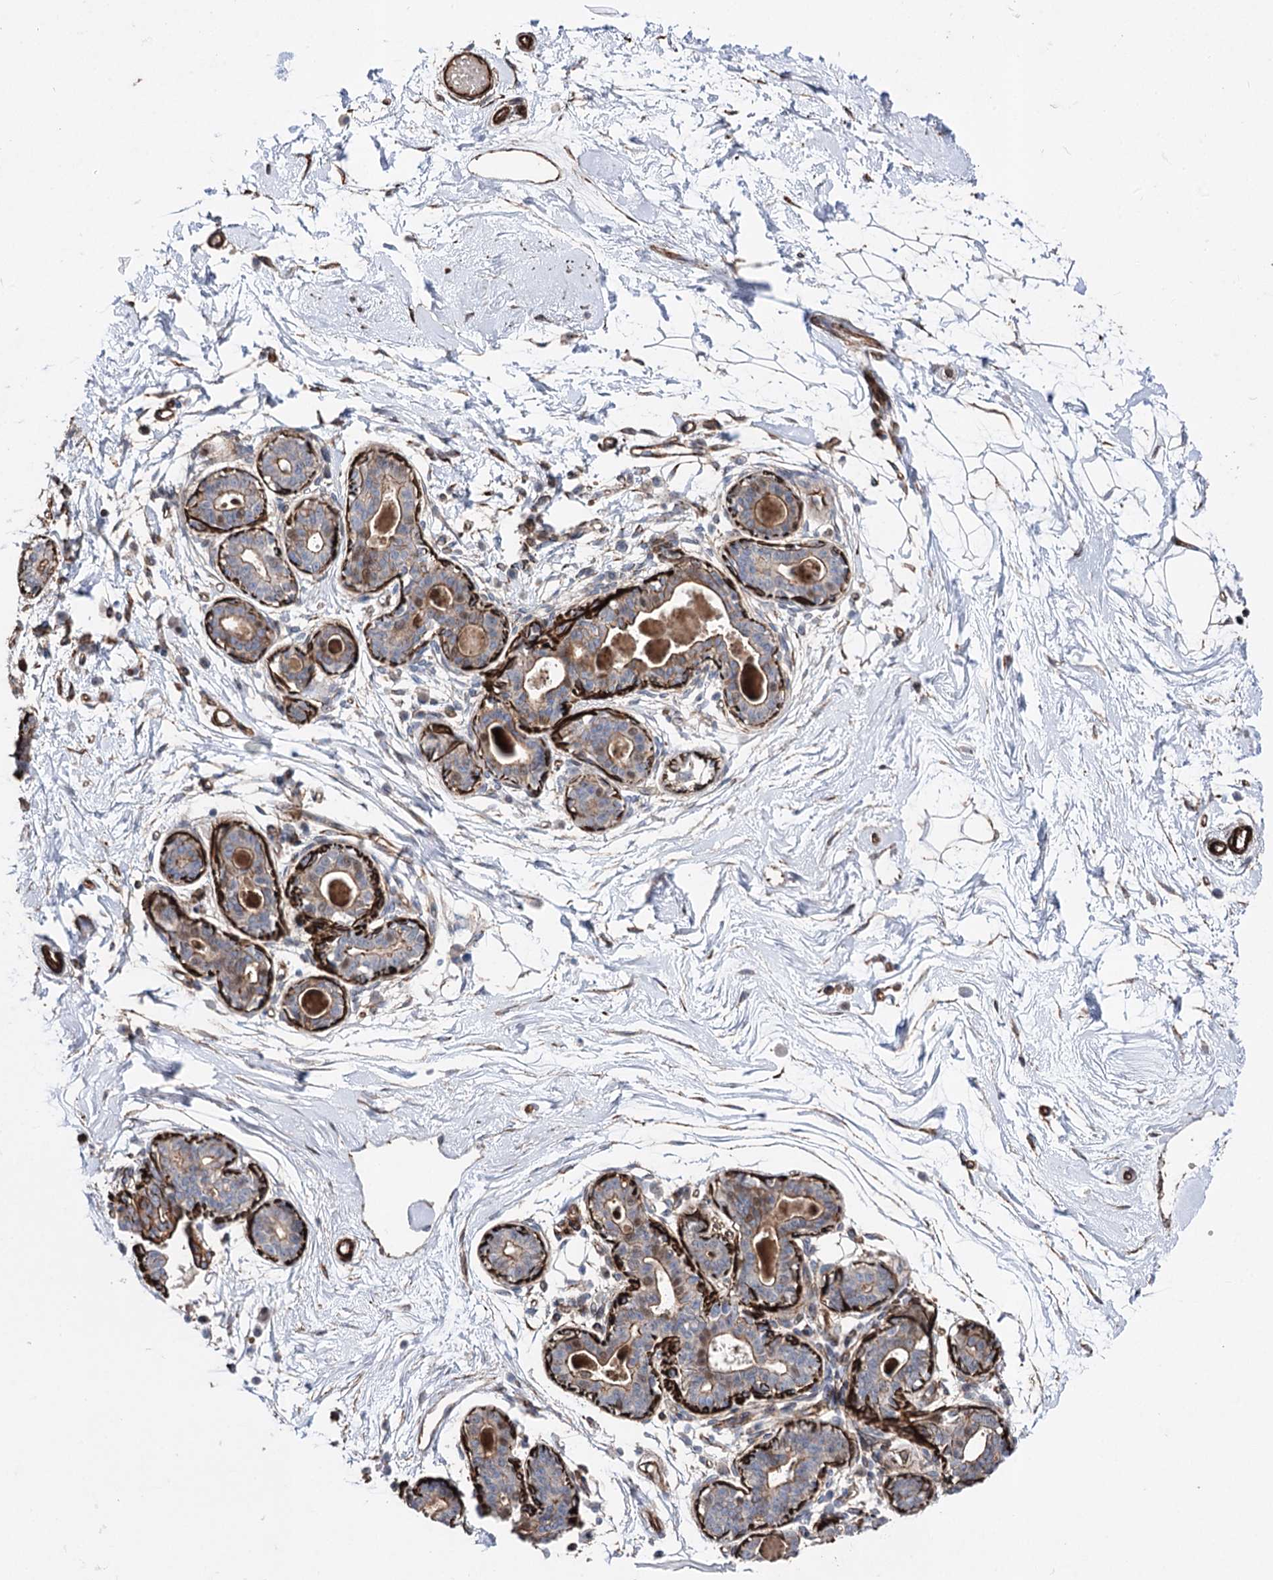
{"staining": {"intensity": "moderate", "quantity": "<25%", "location": "cytoplasmic/membranous"}, "tissue": "breast", "cell_type": "Adipocytes", "image_type": "normal", "snomed": [{"axis": "morphology", "description": "Normal tissue, NOS"}, {"axis": "topography", "description": "Breast"}], "caption": "This image exhibits unremarkable breast stained with IHC to label a protein in brown. The cytoplasmic/membranous of adipocytes show moderate positivity for the protein. Nuclei are counter-stained blue.", "gene": "ARHGAP20", "patient": {"sex": "female", "age": 45}}